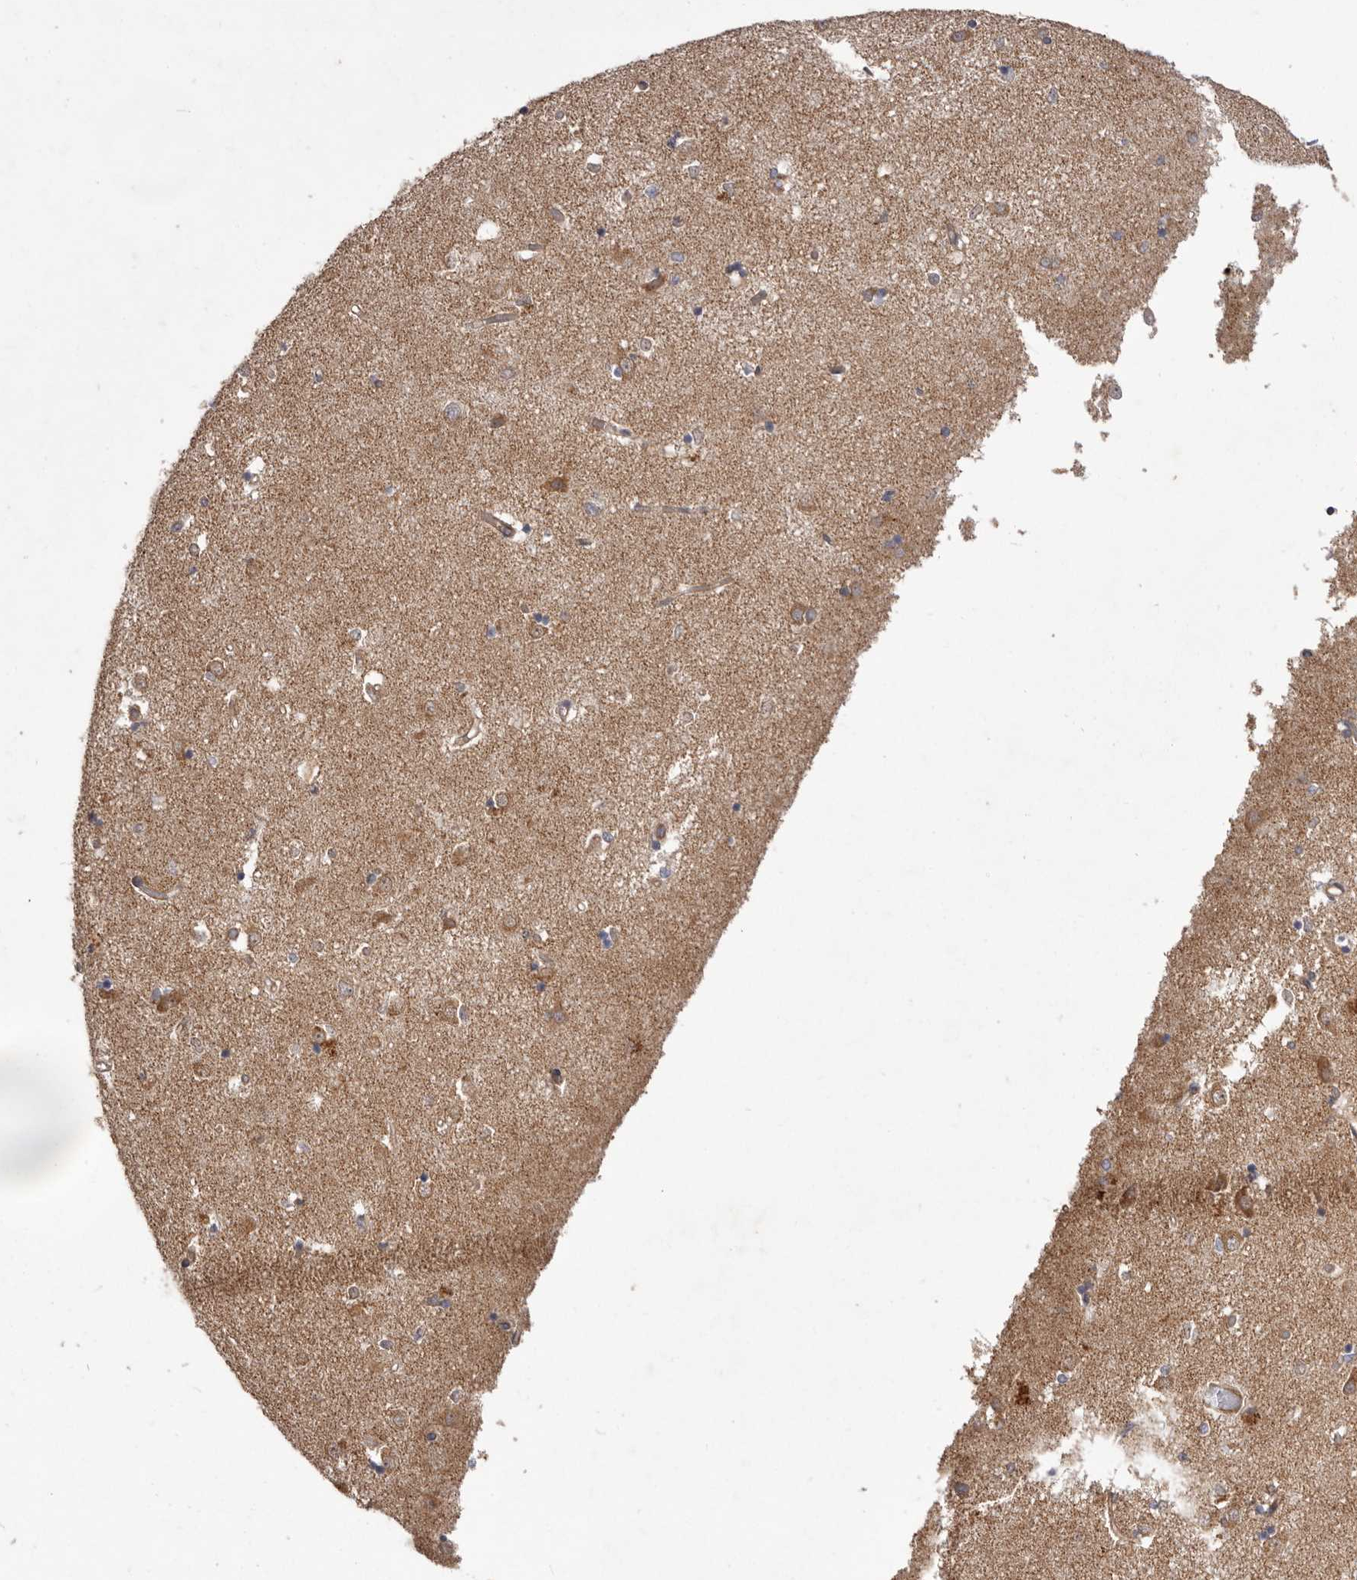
{"staining": {"intensity": "moderate", "quantity": "<25%", "location": "cytoplasmic/membranous"}, "tissue": "caudate", "cell_type": "Glial cells", "image_type": "normal", "snomed": [{"axis": "morphology", "description": "Normal tissue, NOS"}, {"axis": "topography", "description": "Lateral ventricle wall"}], "caption": "Moderate cytoplasmic/membranous staining for a protein is seen in about <25% of glial cells of benign caudate using immunohistochemistry.", "gene": "VPS45", "patient": {"sex": "male", "age": 45}}